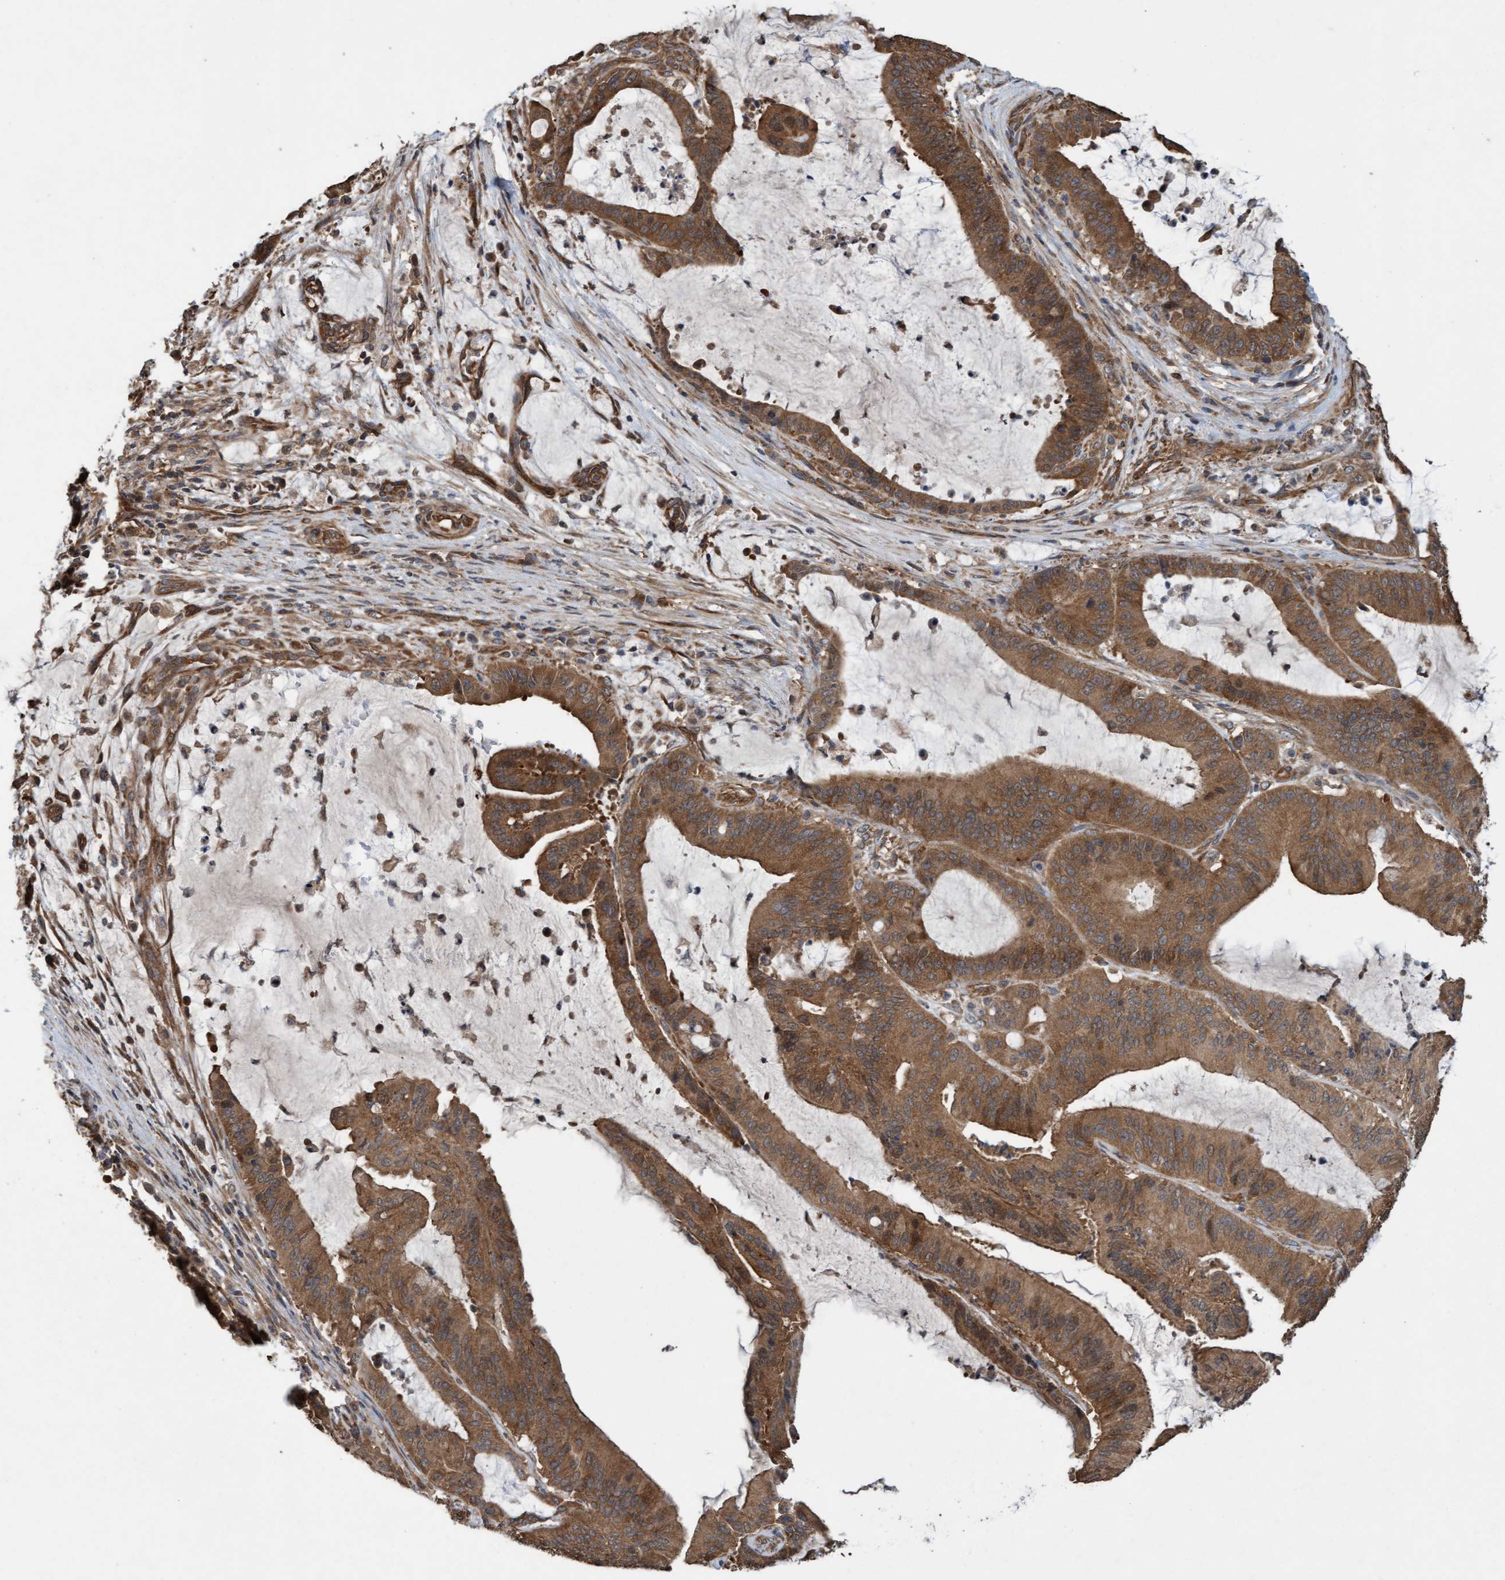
{"staining": {"intensity": "moderate", "quantity": ">75%", "location": "cytoplasmic/membranous,nuclear"}, "tissue": "liver cancer", "cell_type": "Tumor cells", "image_type": "cancer", "snomed": [{"axis": "morphology", "description": "Normal tissue, NOS"}, {"axis": "morphology", "description": "Cholangiocarcinoma"}, {"axis": "topography", "description": "Liver"}, {"axis": "topography", "description": "Peripheral nerve tissue"}], "caption": "Human liver cancer stained for a protein (brown) shows moderate cytoplasmic/membranous and nuclear positive expression in approximately >75% of tumor cells.", "gene": "CDC42EP4", "patient": {"sex": "female", "age": 73}}